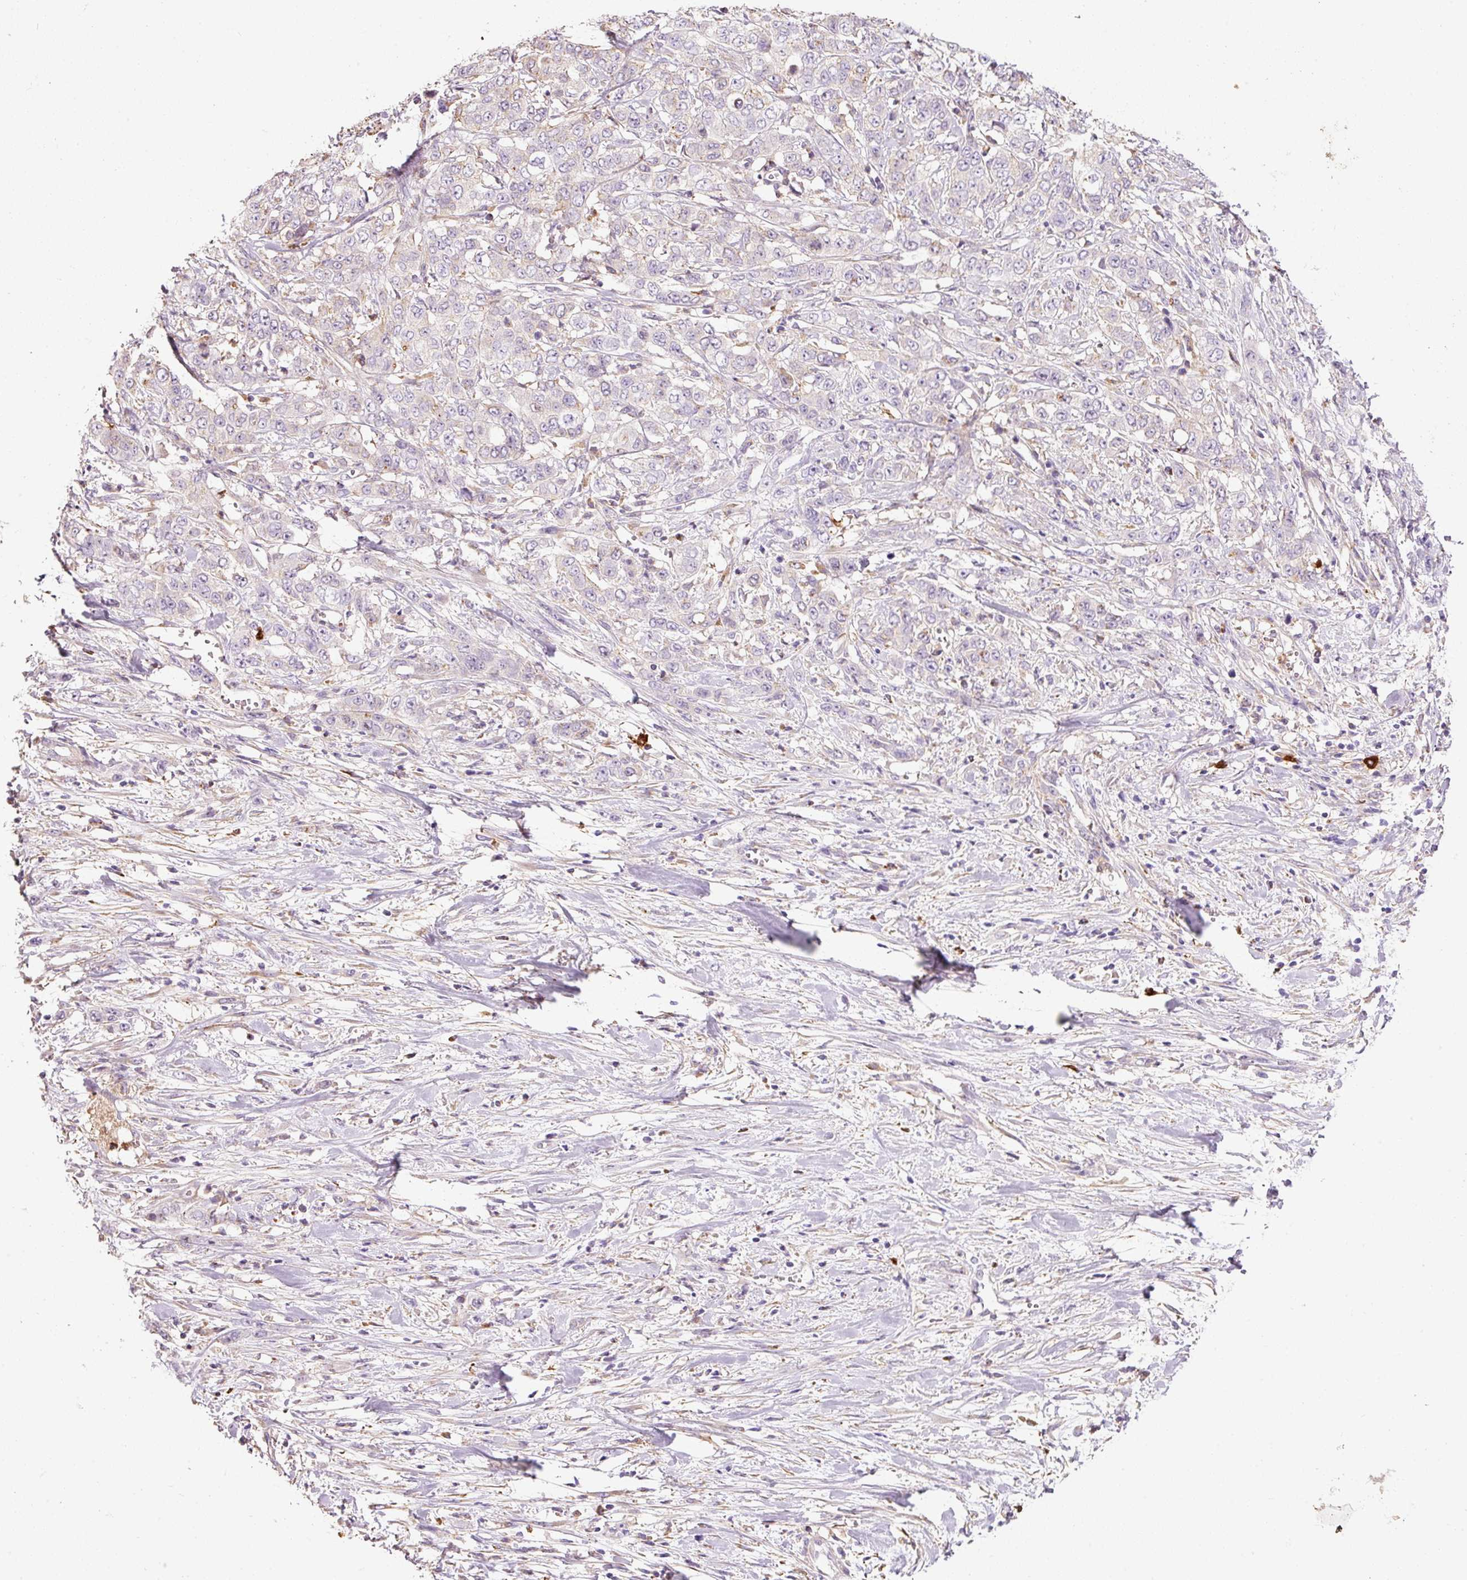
{"staining": {"intensity": "negative", "quantity": "none", "location": "none"}, "tissue": "stomach cancer", "cell_type": "Tumor cells", "image_type": "cancer", "snomed": [{"axis": "morphology", "description": "Adenocarcinoma, NOS"}, {"axis": "topography", "description": "Stomach, upper"}], "caption": "Tumor cells show no significant positivity in adenocarcinoma (stomach).", "gene": "TMC8", "patient": {"sex": "male", "age": 62}}